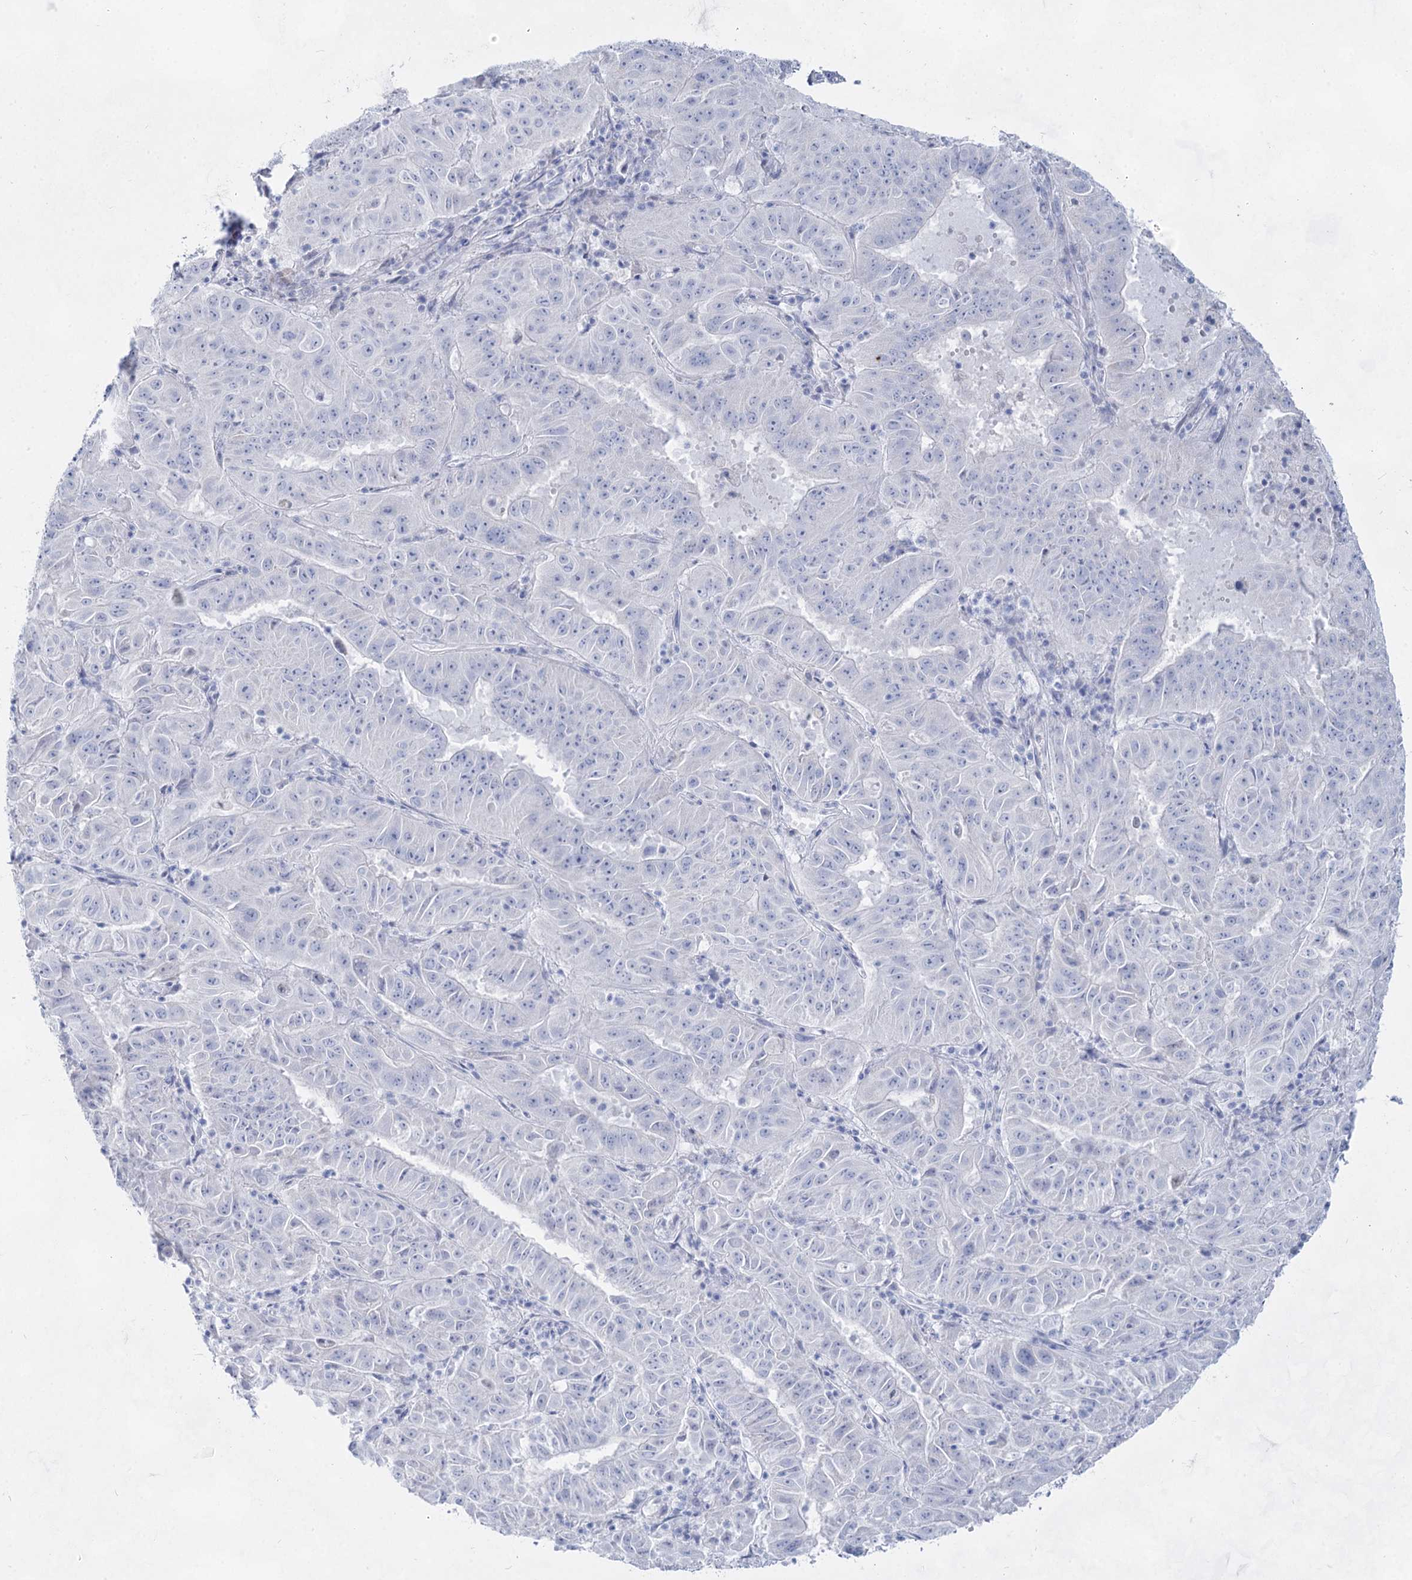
{"staining": {"intensity": "negative", "quantity": "none", "location": "none"}, "tissue": "pancreatic cancer", "cell_type": "Tumor cells", "image_type": "cancer", "snomed": [{"axis": "morphology", "description": "Adenocarcinoma, NOS"}, {"axis": "topography", "description": "Pancreas"}], "caption": "Tumor cells are negative for brown protein staining in pancreatic cancer.", "gene": "ACRV1", "patient": {"sex": "male", "age": 63}}